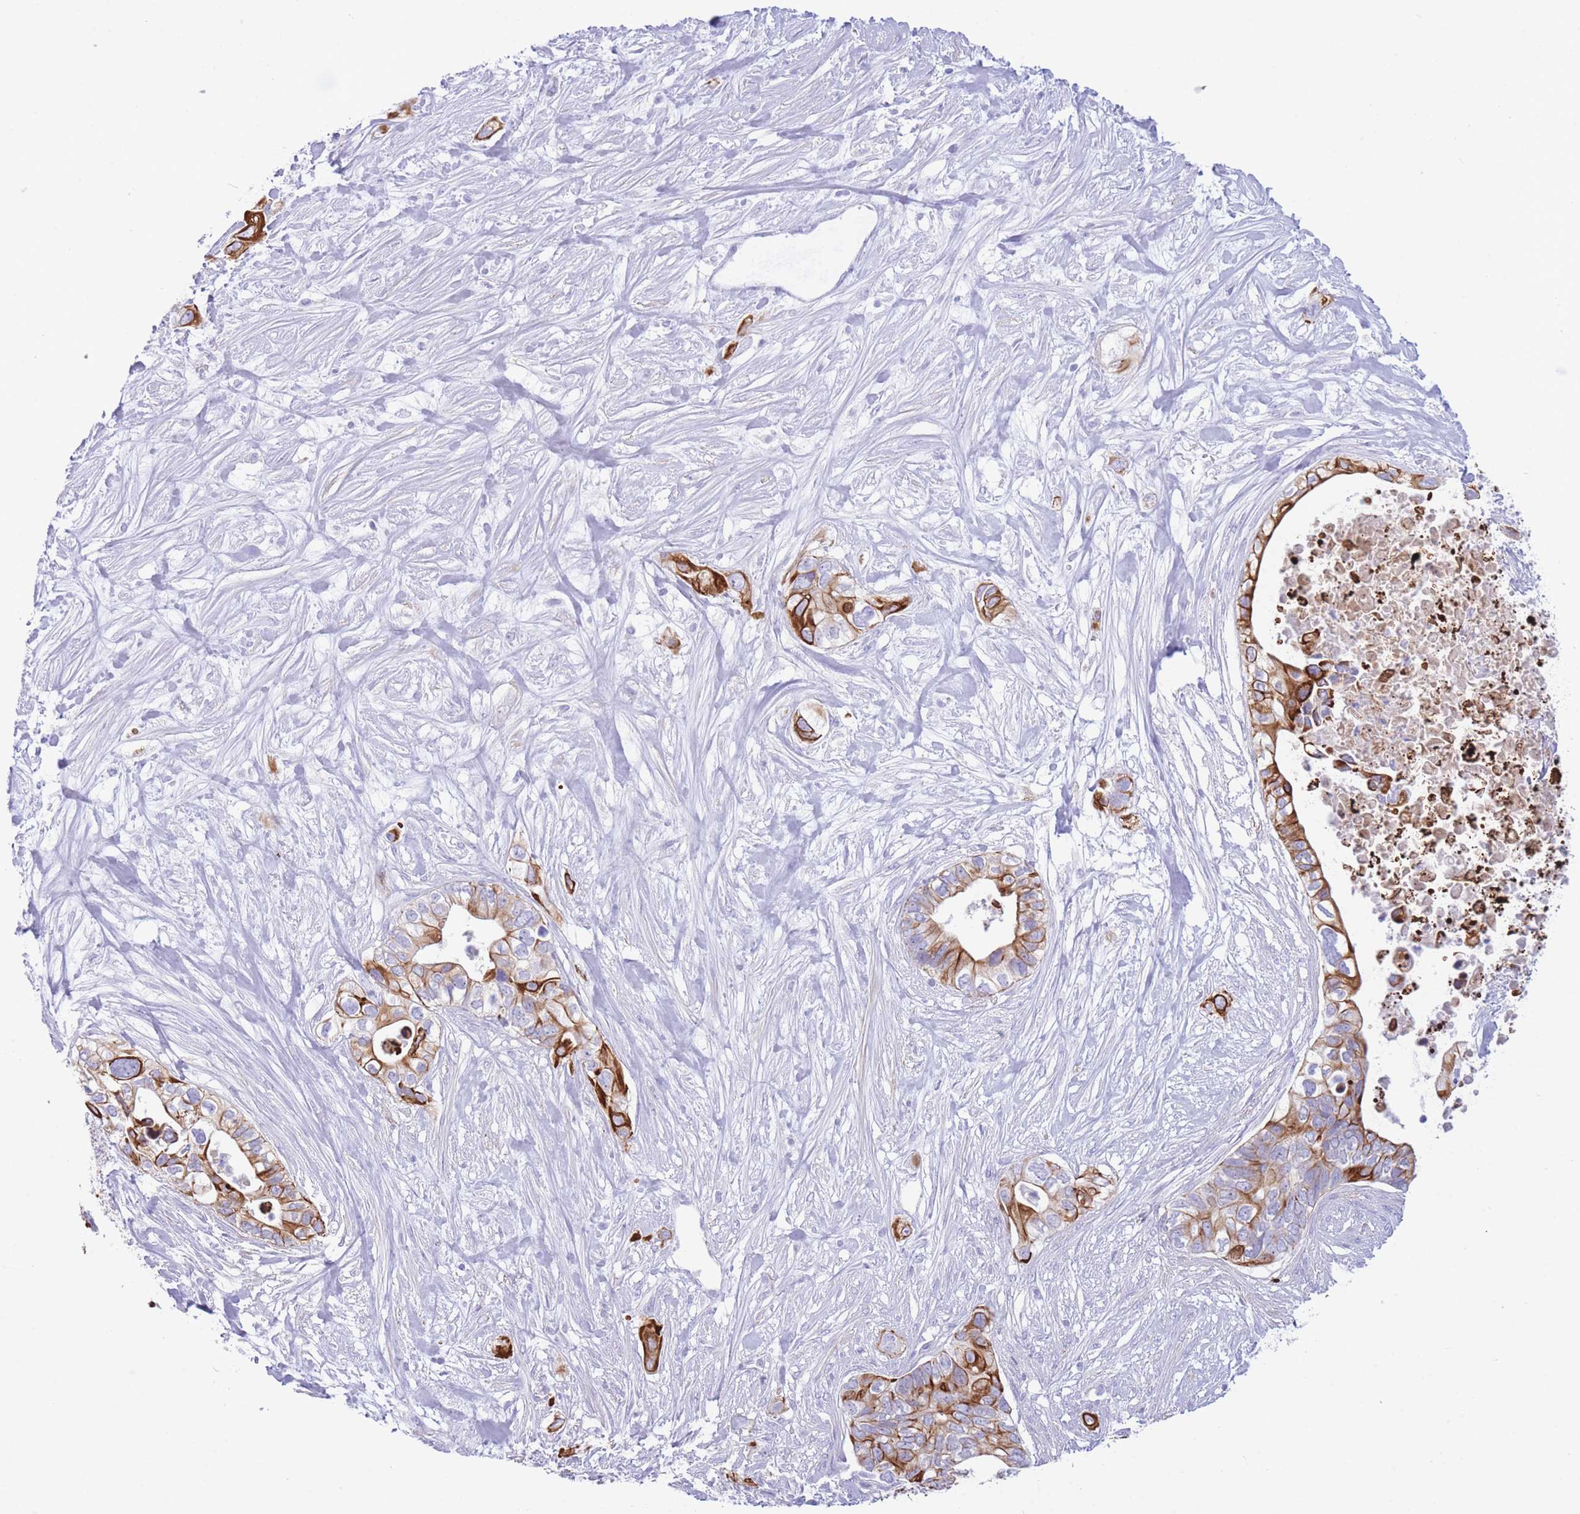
{"staining": {"intensity": "strong", "quantity": ">75%", "location": "cytoplasmic/membranous"}, "tissue": "pancreatic cancer", "cell_type": "Tumor cells", "image_type": "cancer", "snomed": [{"axis": "morphology", "description": "Adenocarcinoma, NOS"}, {"axis": "topography", "description": "Pancreas"}], "caption": "Immunohistochemistry (DAB) staining of human pancreatic cancer reveals strong cytoplasmic/membranous protein staining in about >75% of tumor cells. The staining was performed using DAB (3,3'-diaminobenzidine), with brown indicating positive protein expression. Nuclei are stained blue with hematoxylin.", "gene": "VWA8", "patient": {"sex": "female", "age": 63}}